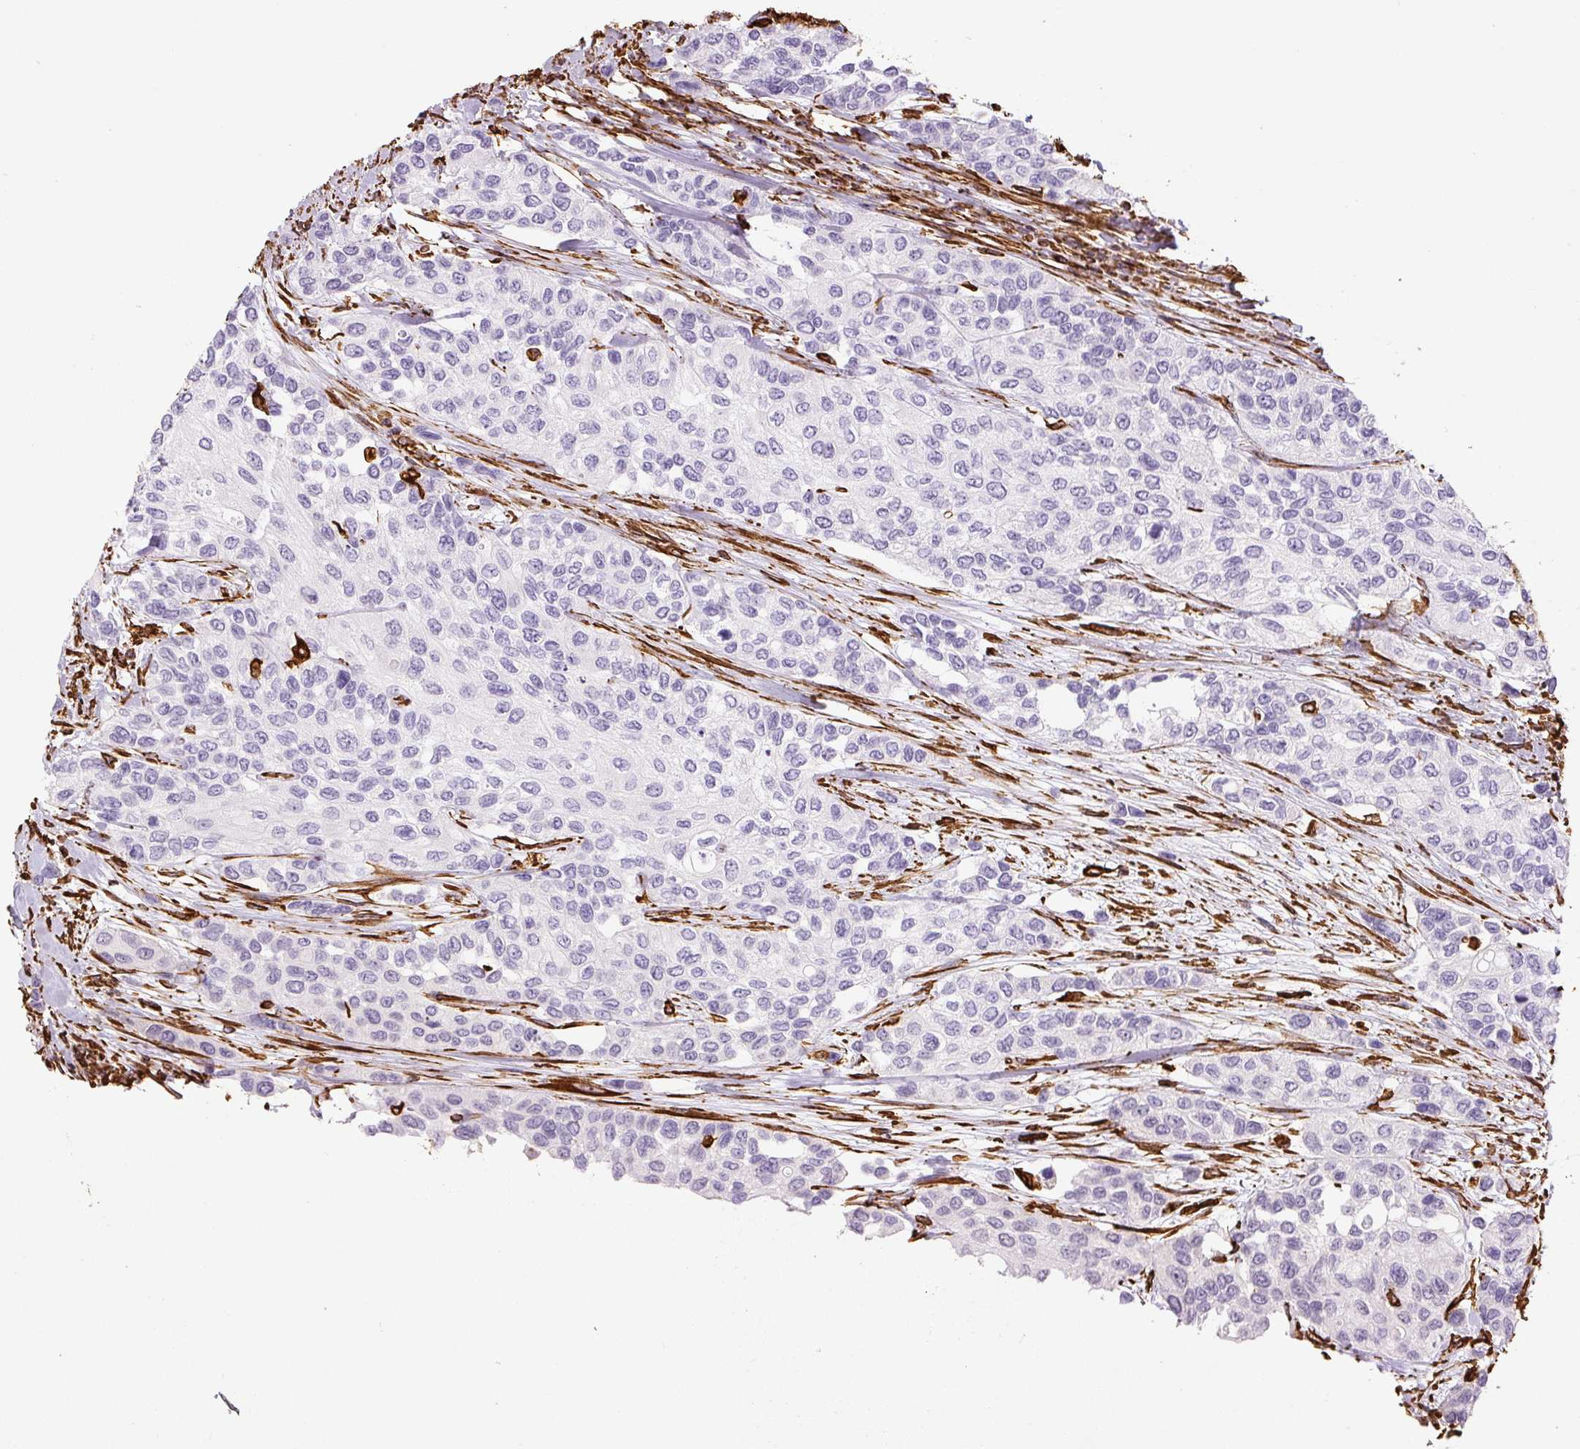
{"staining": {"intensity": "negative", "quantity": "none", "location": "none"}, "tissue": "urothelial cancer", "cell_type": "Tumor cells", "image_type": "cancer", "snomed": [{"axis": "morphology", "description": "Normal tissue, NOS"}, {"axis": "morphology", "description": "Urothelial carcinoma, High grade"}, {"axis": "topography", "description": "Vascular tissue"}, {"axis": "topography", "description": "Urinary bladder"}], "caption": "This is an immunohistochemistry (IHC) photomicrograph of human urothelial carcinoma (high-grade). There is no expression in tumor cells.", "gene": "VIM", "patient": {"sex": "female", "age": 56}}